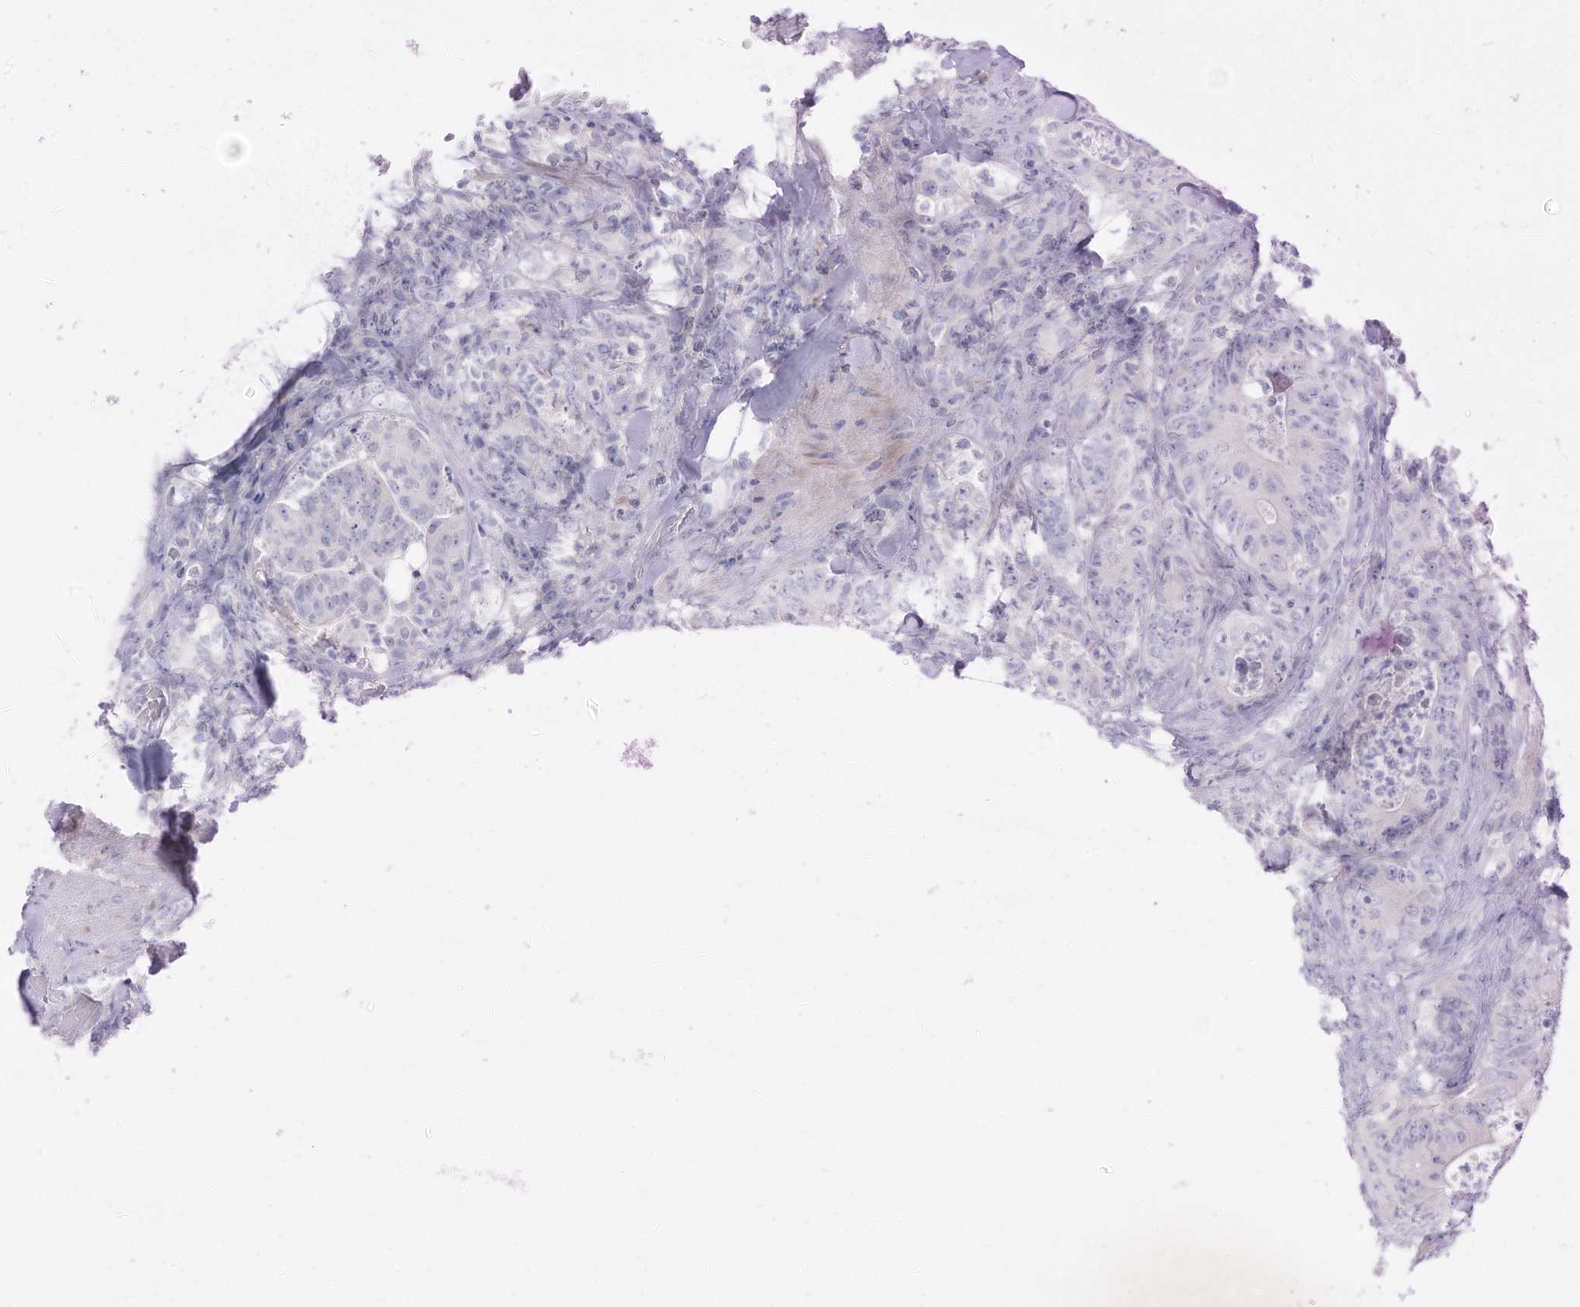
{"staining": {"intensity": "negative", "quantity": "none", "location": "none"}, "tissue": "colorectal cancer", "cell_type": "Tumor cells", "image_type": "cancer", "snomed": [{"axis": "morphology", "description": "Normal tissue, NOS"}, {"axis": "topography", "description": "Colon"}], "caption": "DAB immunohistochemical staining of colorectal cancer demonstrates no significant expression in tumor cells. (Immunohistochemistry (ihc), brightfield microscopy, high magnification).", "gene": "SLC25A43", "patient": {"sex": "female", "age": 82}}